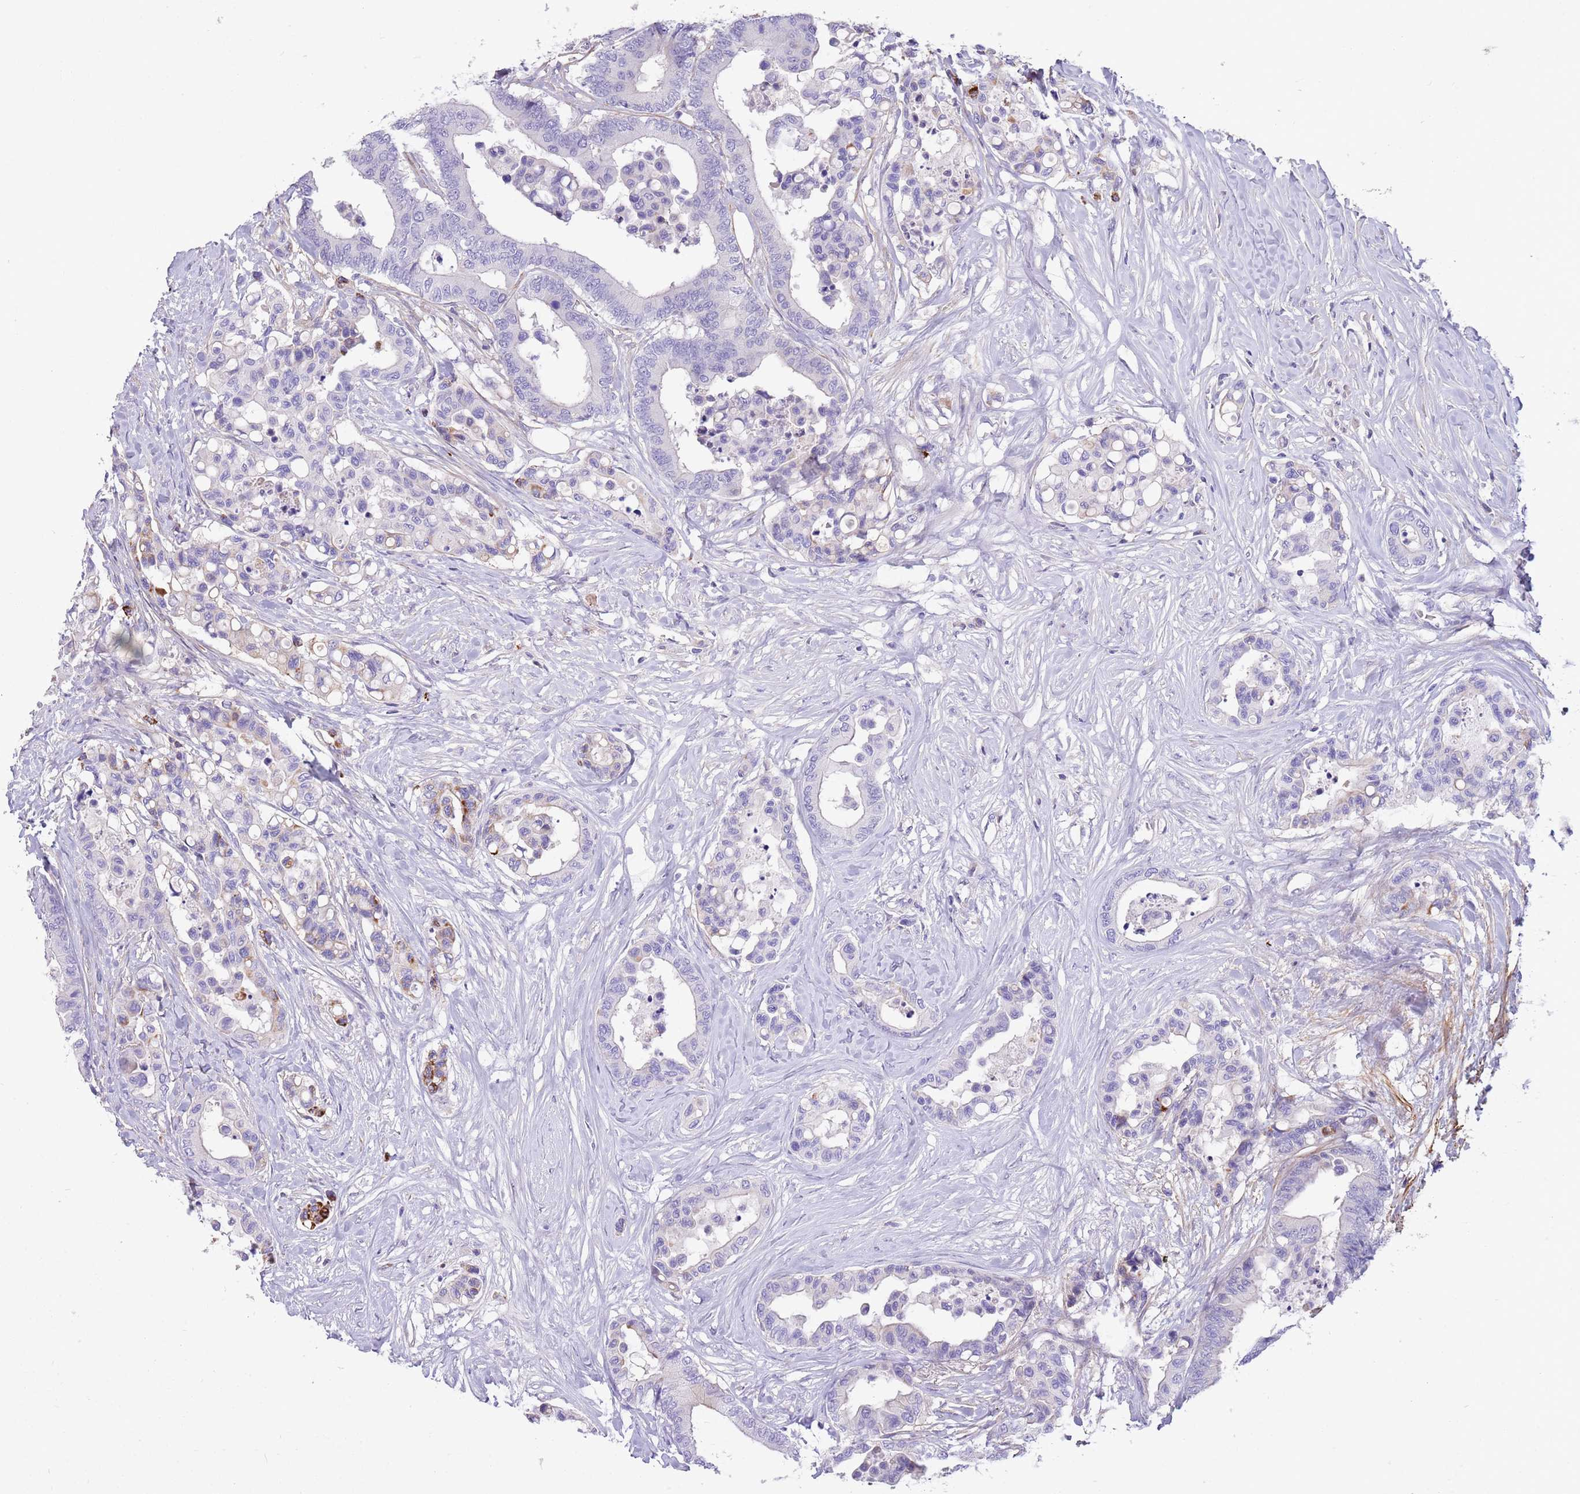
{"staining": {"intensity": "negative", "quantity": "none", "location": "none"}, "tissue": "colorectal cancer", "cell_type": "Tumor cells", "image_type": "cancer", "snomed": [{"axis": "morphology", "description": "Normal tissue, NOS"}, {"axis": "morphology", "description": "Adenocarcinoma, NOS"}, {"axis": "topography", "description": "Colon"}], "caption": "An immunohistochemistry (IHC) histopathology image of adenocarcinoma (colorectal) is shown. There is no staining in tumor cells of adenocarcinoma (colorectal).", "gene": "LEPROTL1", "patient": {"sex": "male", "age": 82}}